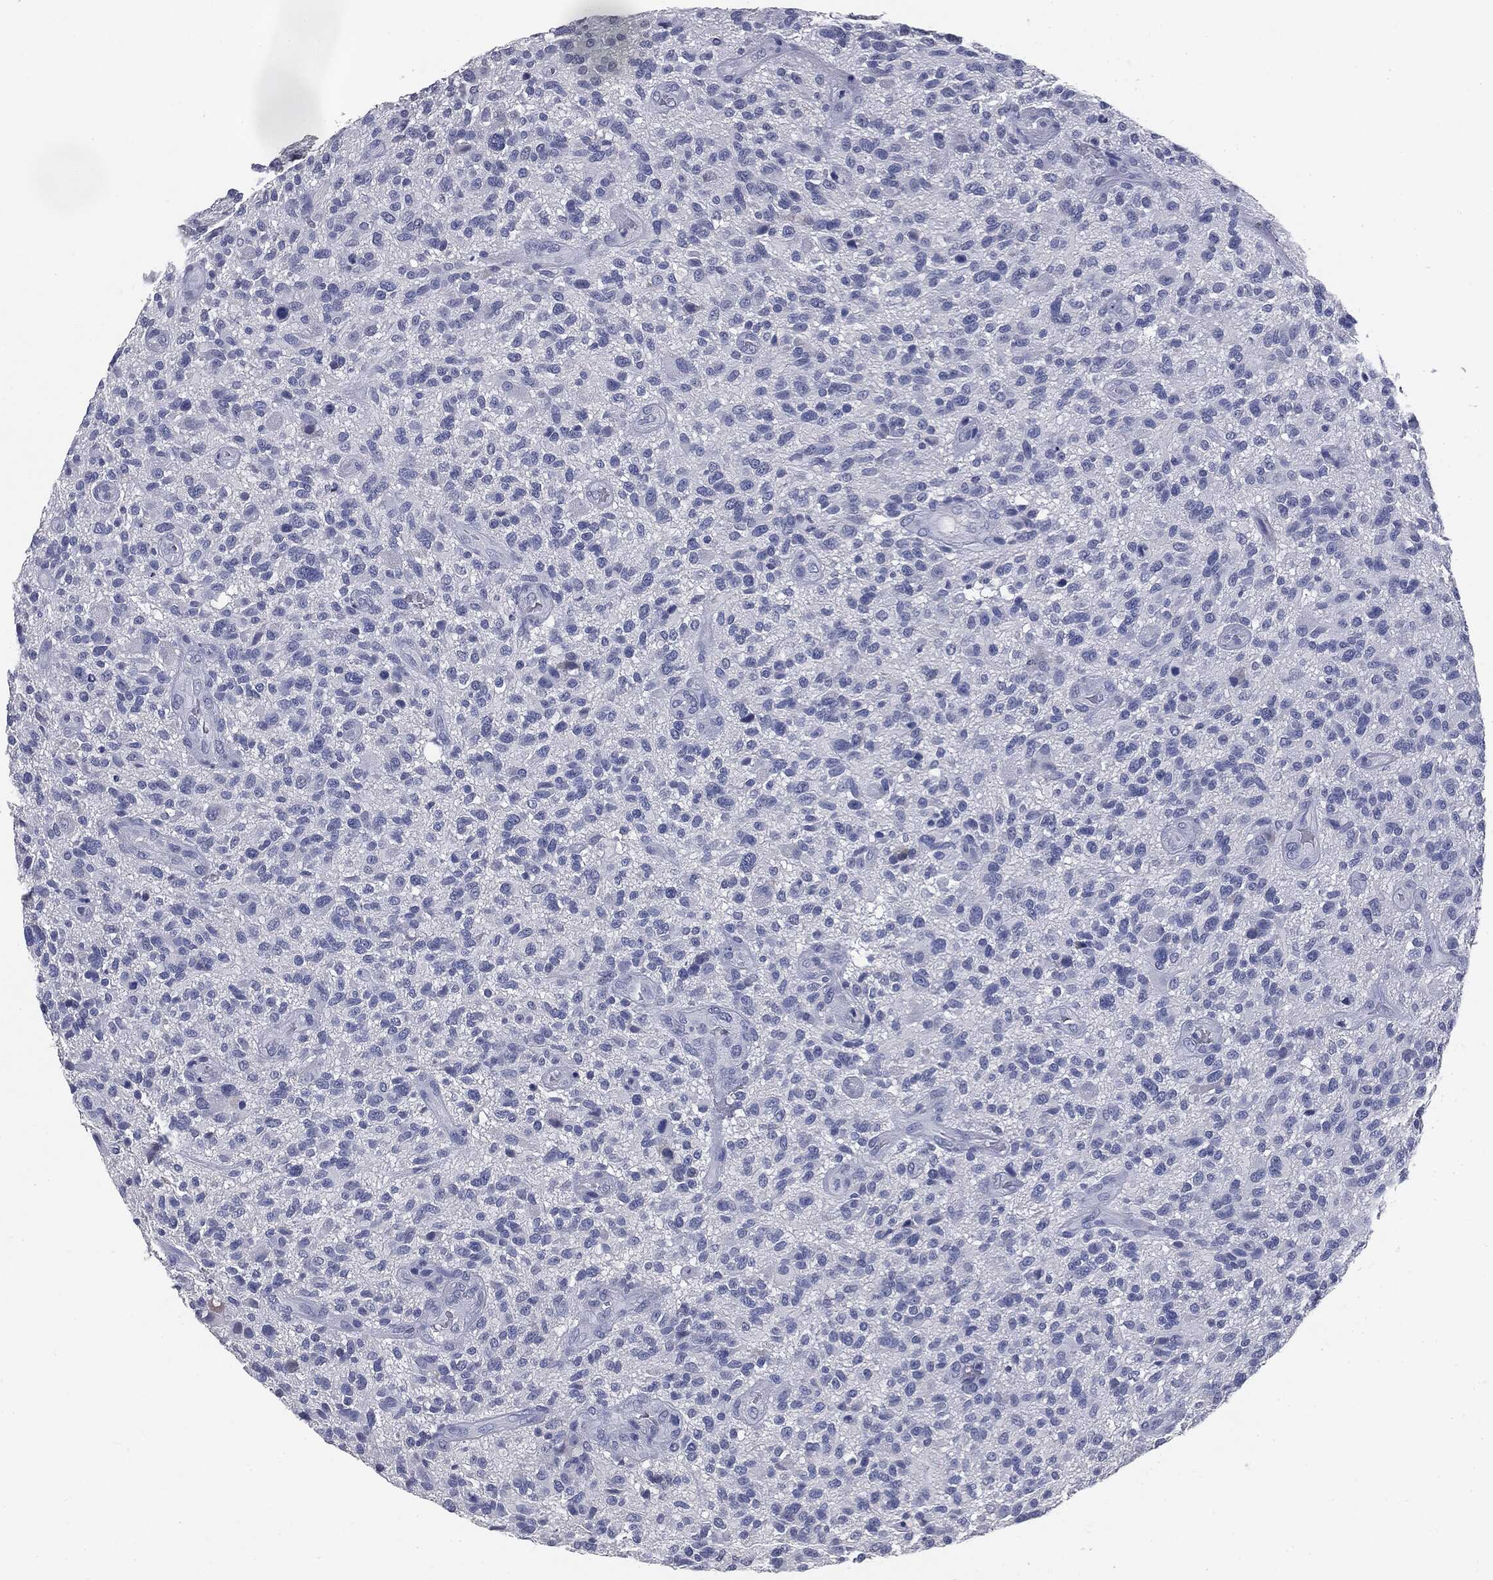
{"staining": {"intensity": "negative", "quantity": "none", "location": "none"}, "tissue": "glioma", "cell_type": "Tumor cells", "image_type": "cancer", "snomed": [{"axis": "morphology", "description": "Glioma, malignant, High grade"}, {"axis": "topography", "description": "Brain"}], "caption": "Malignant glioma (high-grade) was stained to show a protein in brown. There is no significant positivity in tumor cells.", "gene": "MUC1", "patient": {"sex": "male", "age": 47}}